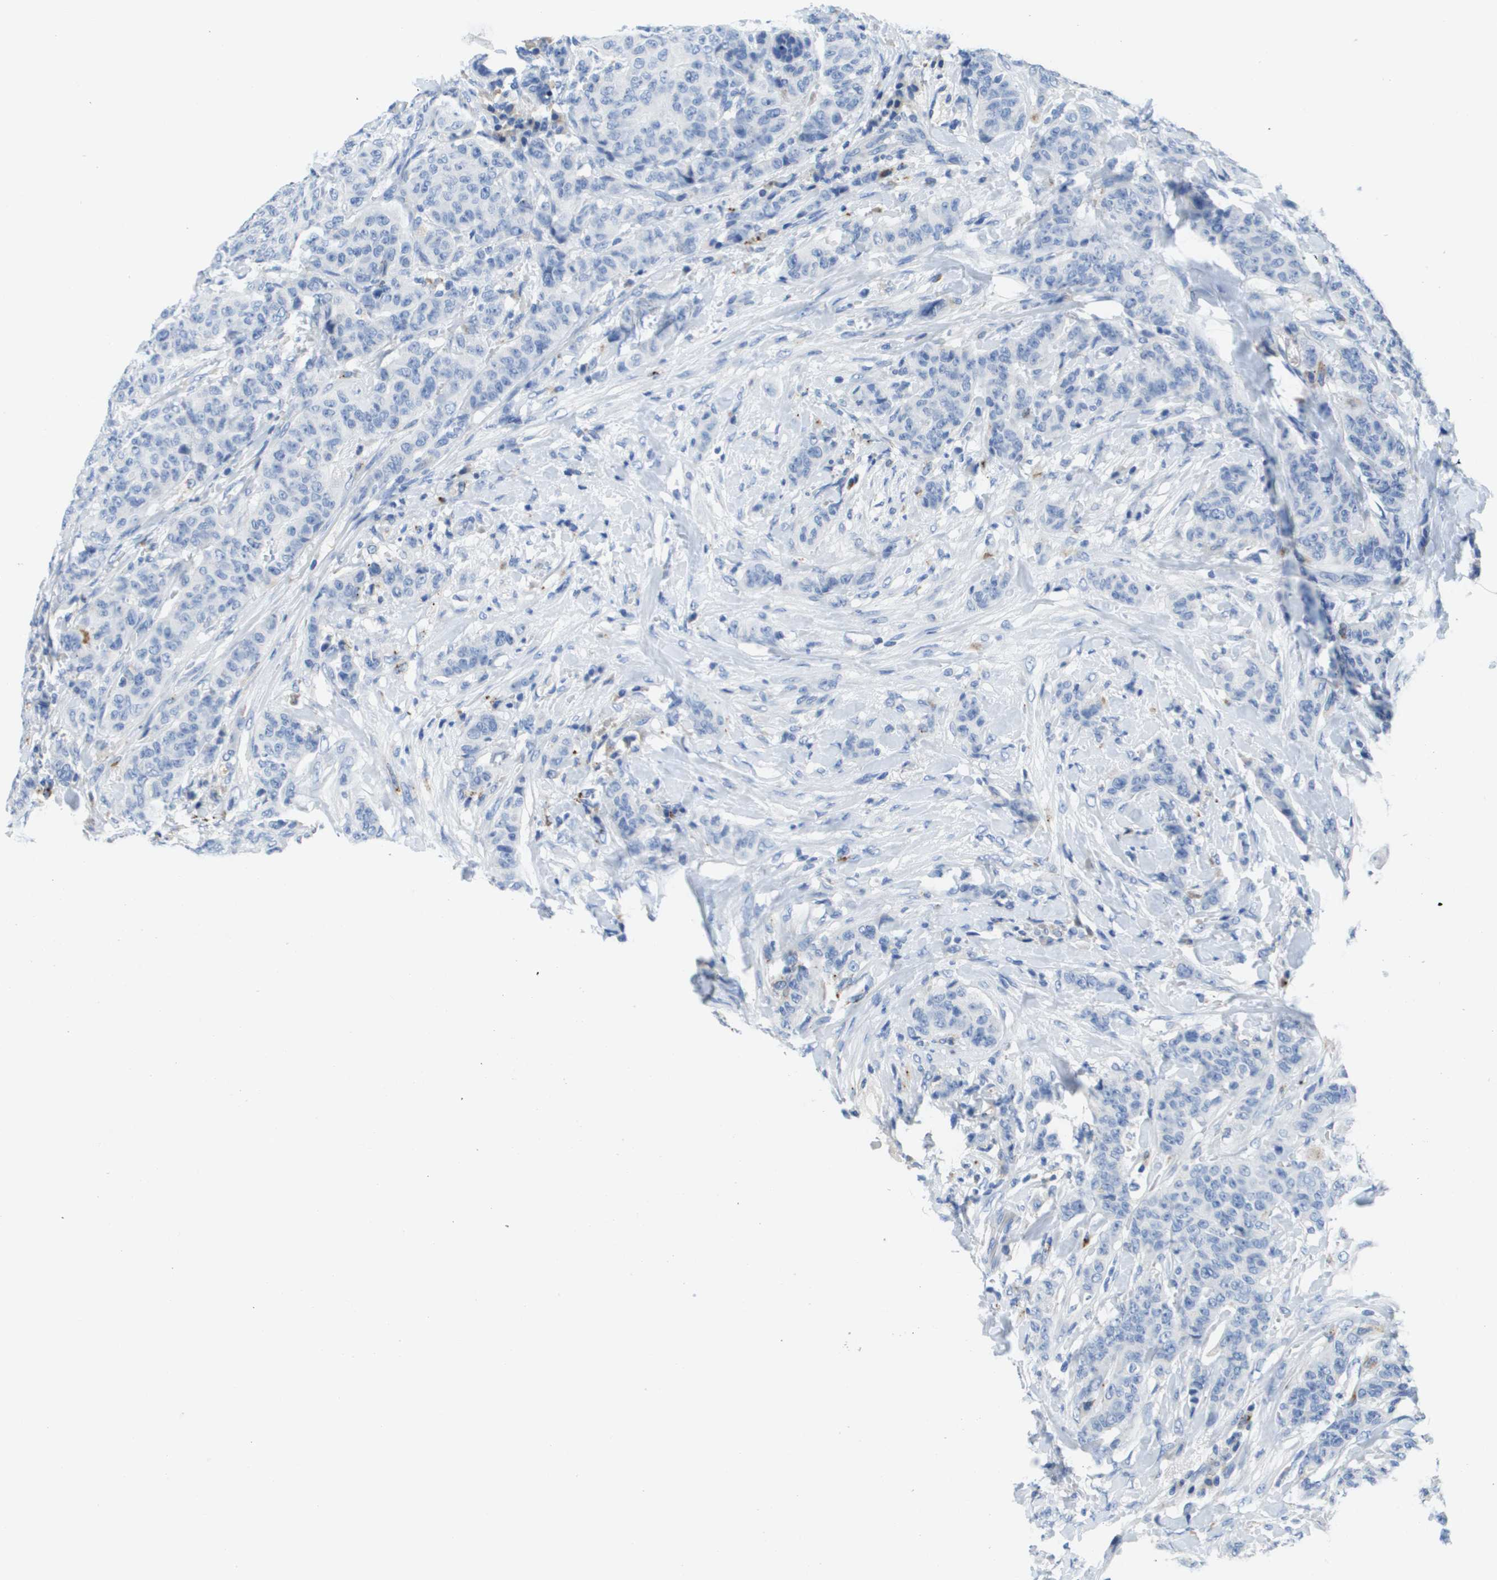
{"staining": {"intensity": "negative", "quantity": "none", "location": "none"}, "tissue": "breast cancer", "cell_type": "Tumor cells", "image_type": "cancer", "snomed": [{"axis": "morphology", "description": "Normal tissue, NOS"}, {"axis": "morphology", "description": "Duct carcinoma"}, {"axis": "topography", "description": "Breast"}], "caption": "Tumor cells are negative for protein expression in human breast cancer (invasive ductal carcinoma).", "gene": "MS4A1", "patient": {"sex": "female", "age": 40}}